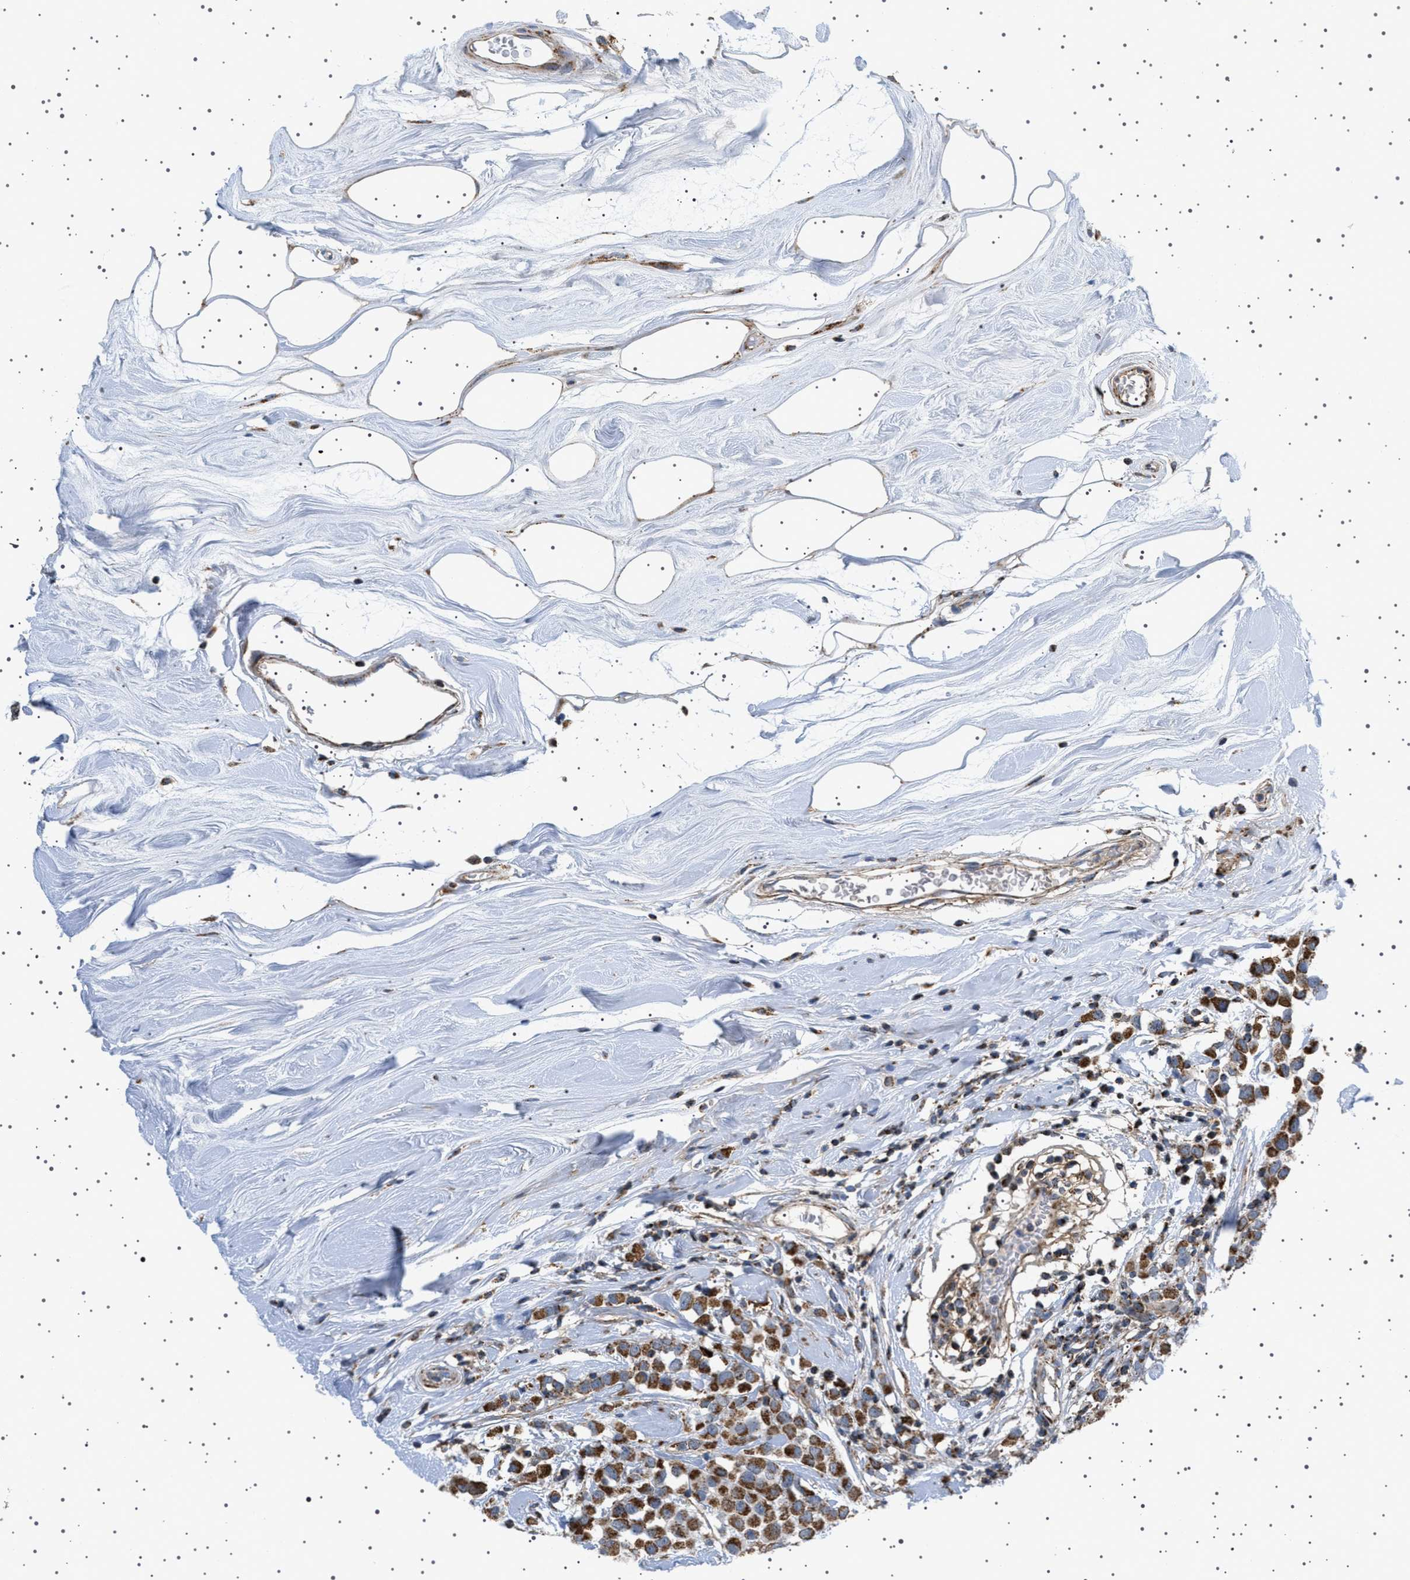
{"staining": {"intensity": "strong", "quantity": ">75%", "location": "cytoplasmic/membranous"}, "tissue": "breast cancer", "cell_type": "Tumor cells", "image_type": "cancer", "snomed": [{"axis": "morphology", "description": "Duct carcinoma"}, {"axis": "topography", "description": "Breast"}], "caption": "A micrograph showing strong cytoplasmic/membranous expression in approximately >75% of tumor cells in breast intraductal carcinoma, as visualized by brown immunohistochemical staining.", "gene": "UBXN8", "patient": {"sex": "female", "age": 61}}